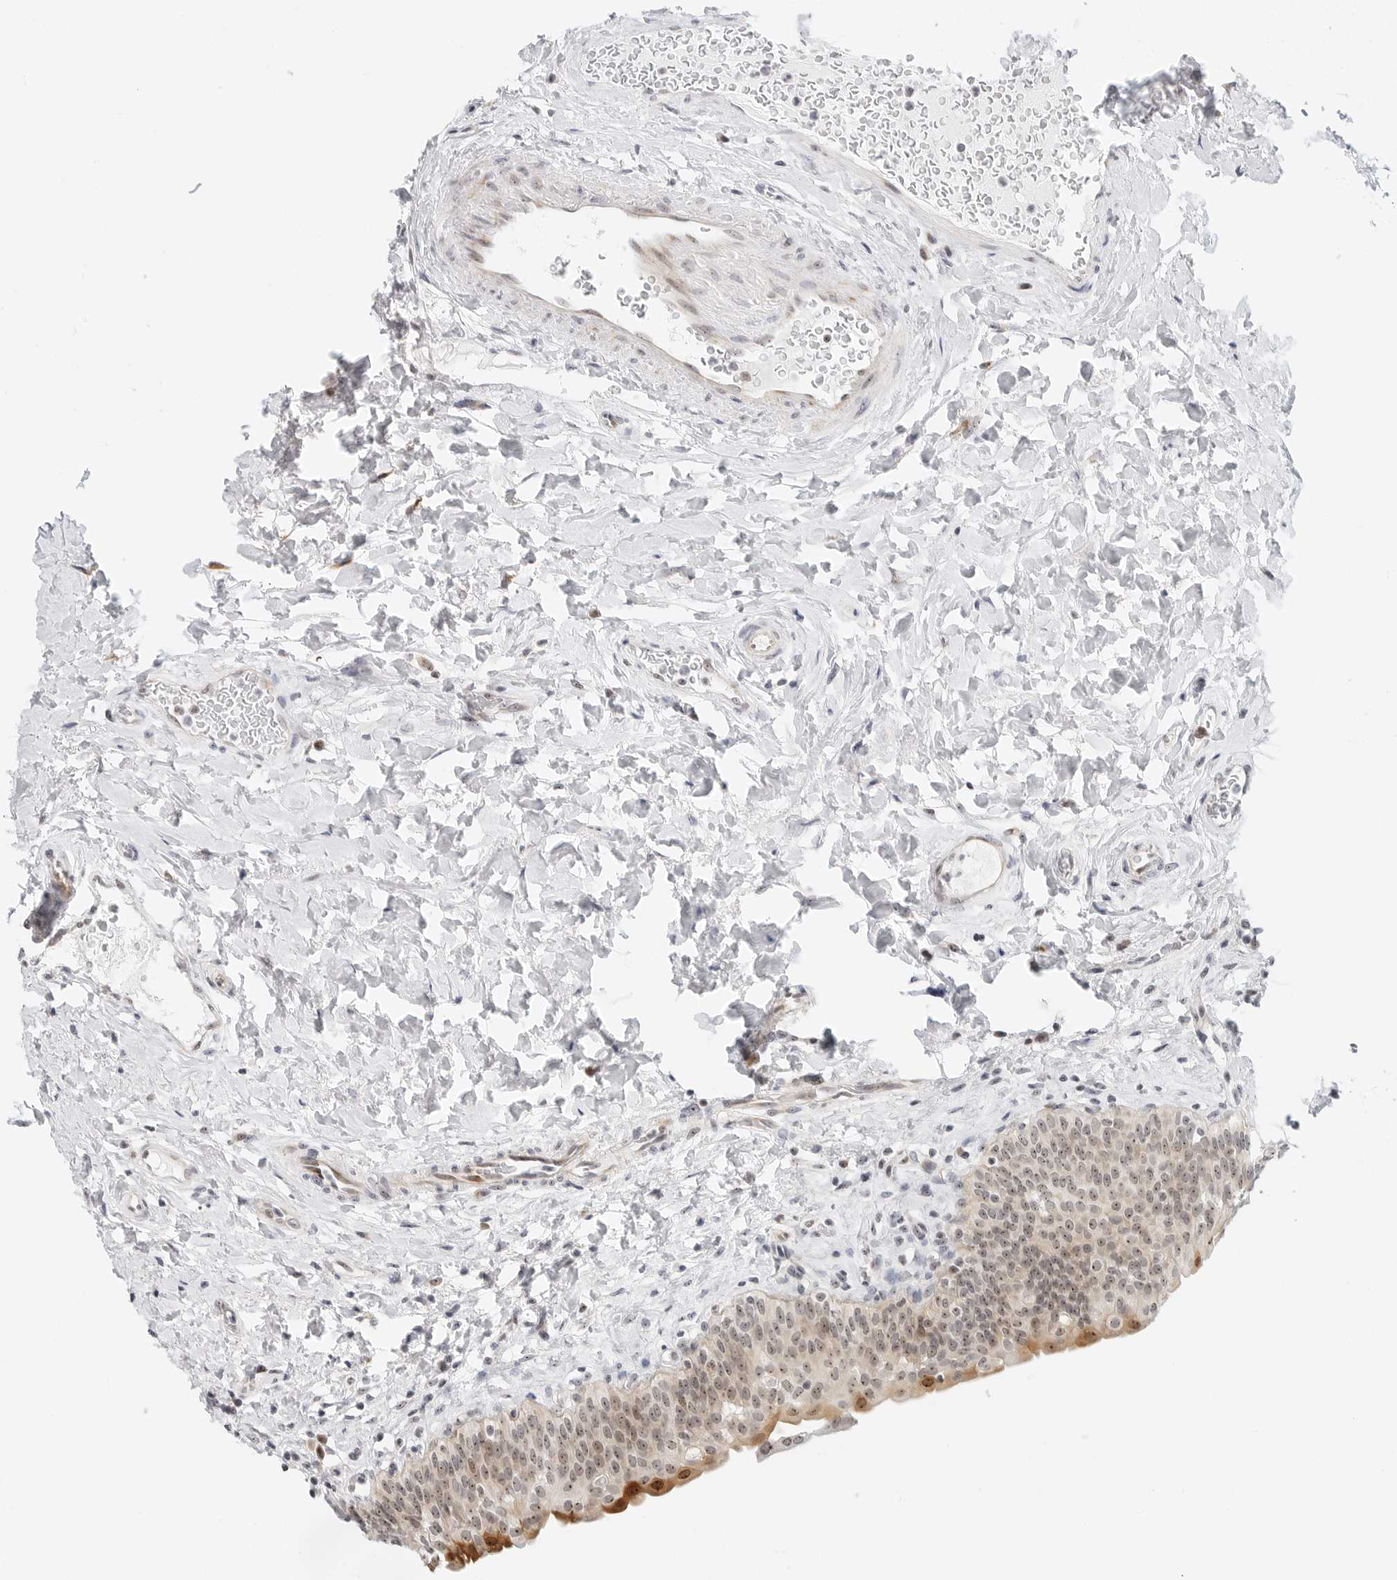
{"staining": {"intensity": "moderate", "quantity": "25%-75%", "location": "cytoplasmic/membranous,nuclear"}, "tissue": "urinary bladder", "cell_type": "Urothelial cells", "image_type": "normal", "snomed": [{"axis": "morphology", "description": "Normal tissue, NOS"}, {"axis": "topography", "description": "Urinary bladder"}], "caption": "Brown immunohistochemical staining in unremarkable urinary bladder exhibits moderate cytoplasmic/membranous,nuclear staining in approximately 25%-75% of urothelial cells.", "gene": "RIMKLA", "patient": {"sex": "male", "age": 83}}